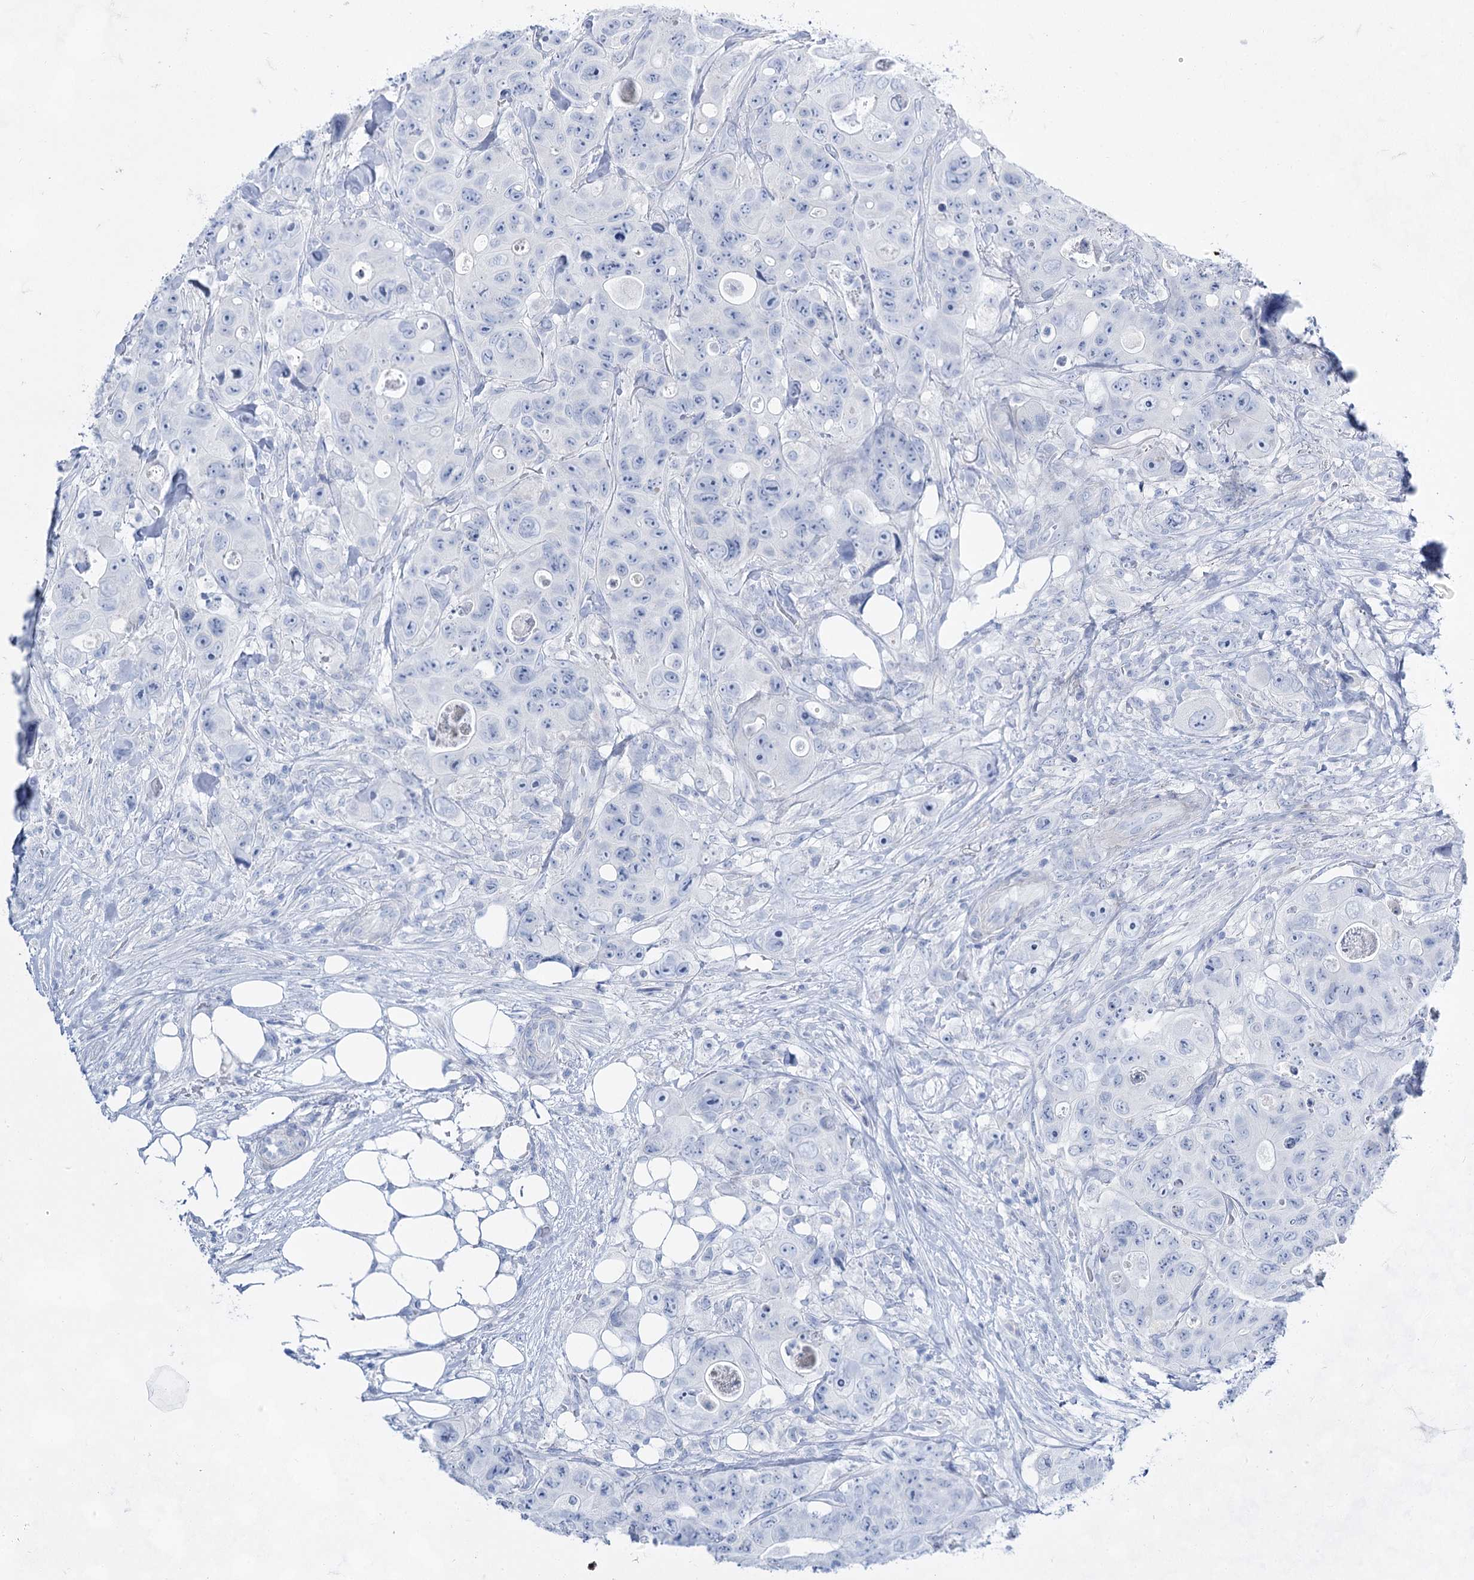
{"staining": {"intensity": "negative", "quantity": "none", "location": "none"}, "tissue": "colorectal cancer", "cell_type": "Tumor cells", "image_type": "cancer", "snomed": [{"axis": "morphology", "description": "Adenocarcinoma, NOS"}, {"axis": "topography", "description": "Colon"}], "caption": "The image exhibits no staining of tumor cells in colorectal cancer.", "gene": "ACRV1", "patient": {"sex": "female", "age": 46}}